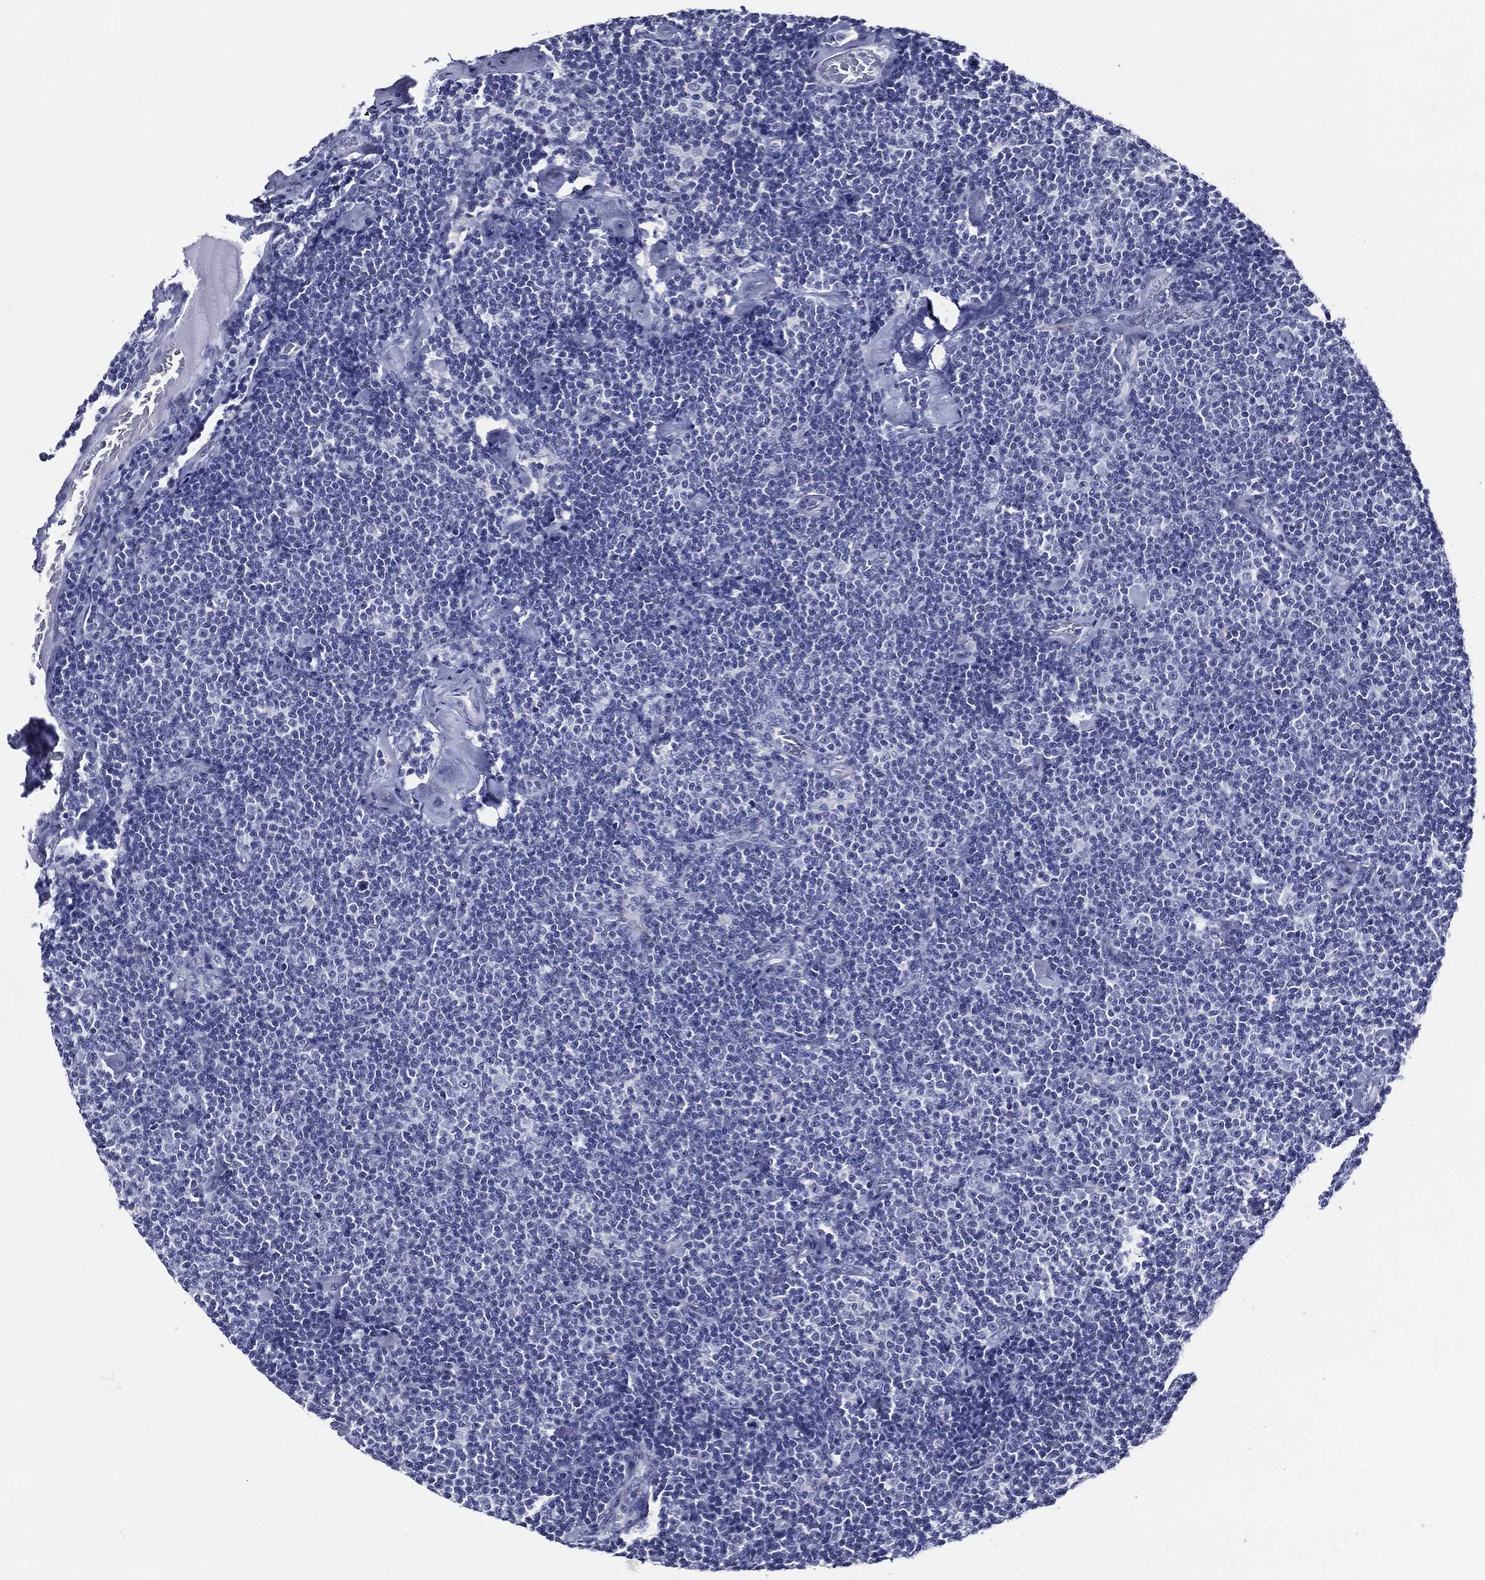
{"staining": {"intensity": "negative", "quantity": "none", "location": "none"}, "tissue": "lymphoma", "cell_type": "Tumor cells", "image_type": "cancer", "snomed": [{"axis": "morphology", "description": "Malignant lymphoma, non-Hodgkin's type, Low grade"}, {"axis": "topography", "description": "Lymph node"}], "caption": "Tumor cells show no significant protein positivity in lymphoma.", "gene": "ACE2", "patient": {"sex": "male", "age": 81}}